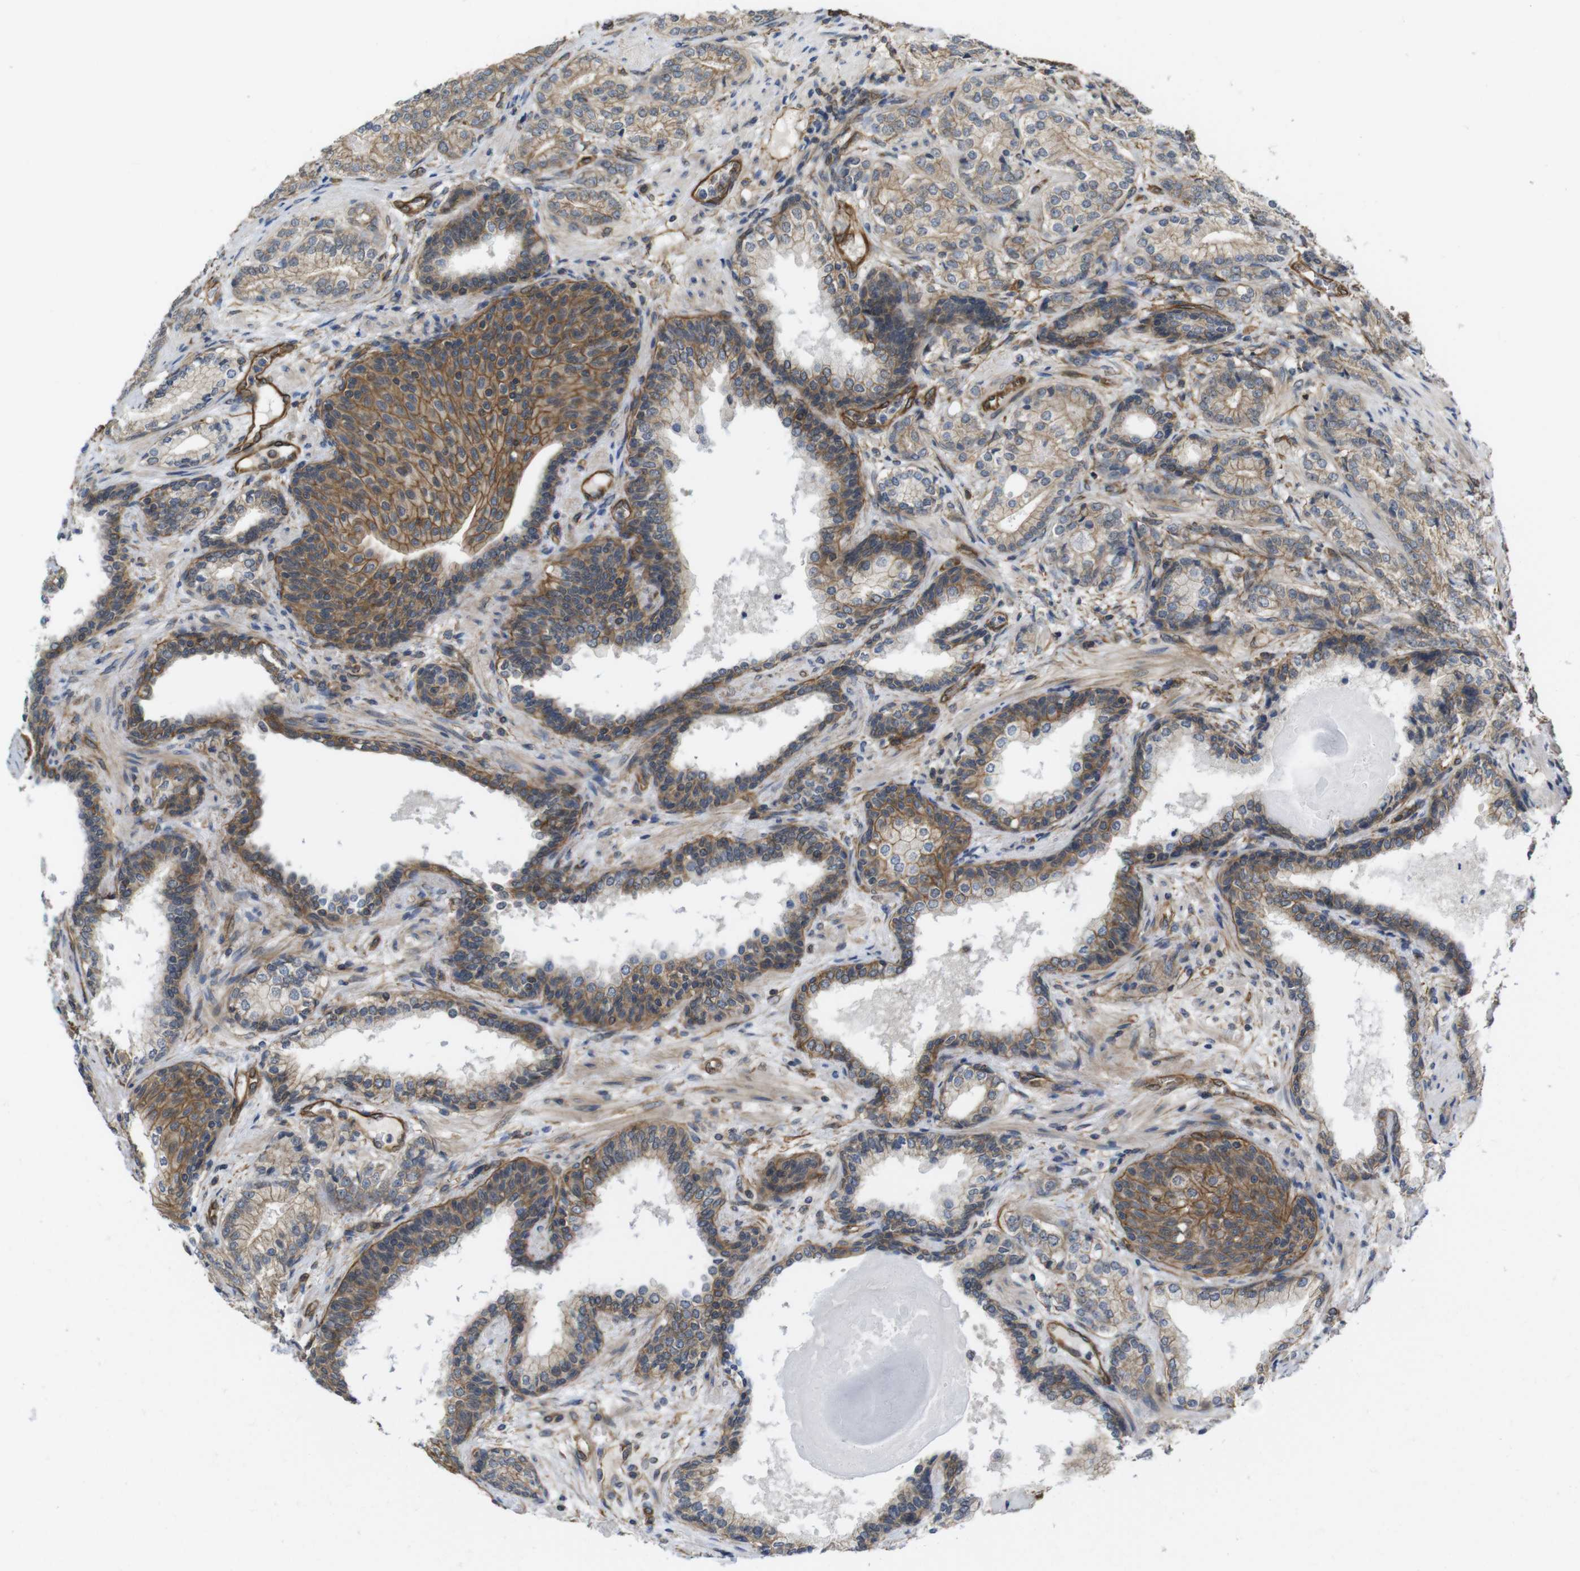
{"staining": {"intensity": "weak", "quantity": ">75%", "location": "cytoplasmic/membranous"}, "tissue": "prostate cancer", "cell_type": "Tumor cells", "image_type": "cancer", "snomed": [{"axis": "morphology", "description": "Adenocarcinoma, High grade"}, {"axis": "topography", "description": "Prostate"}], "caption": "IHC photomicrograph of adenocarcinoma (high-grade) (prostate) stained for a protein (brown), which shows low levels of weak cytoplasmic/membranous positivity in approximately >75% of tumor cells.", "gene": "ZDHHC5", "patient": {"sex": "male", "age": 61}}